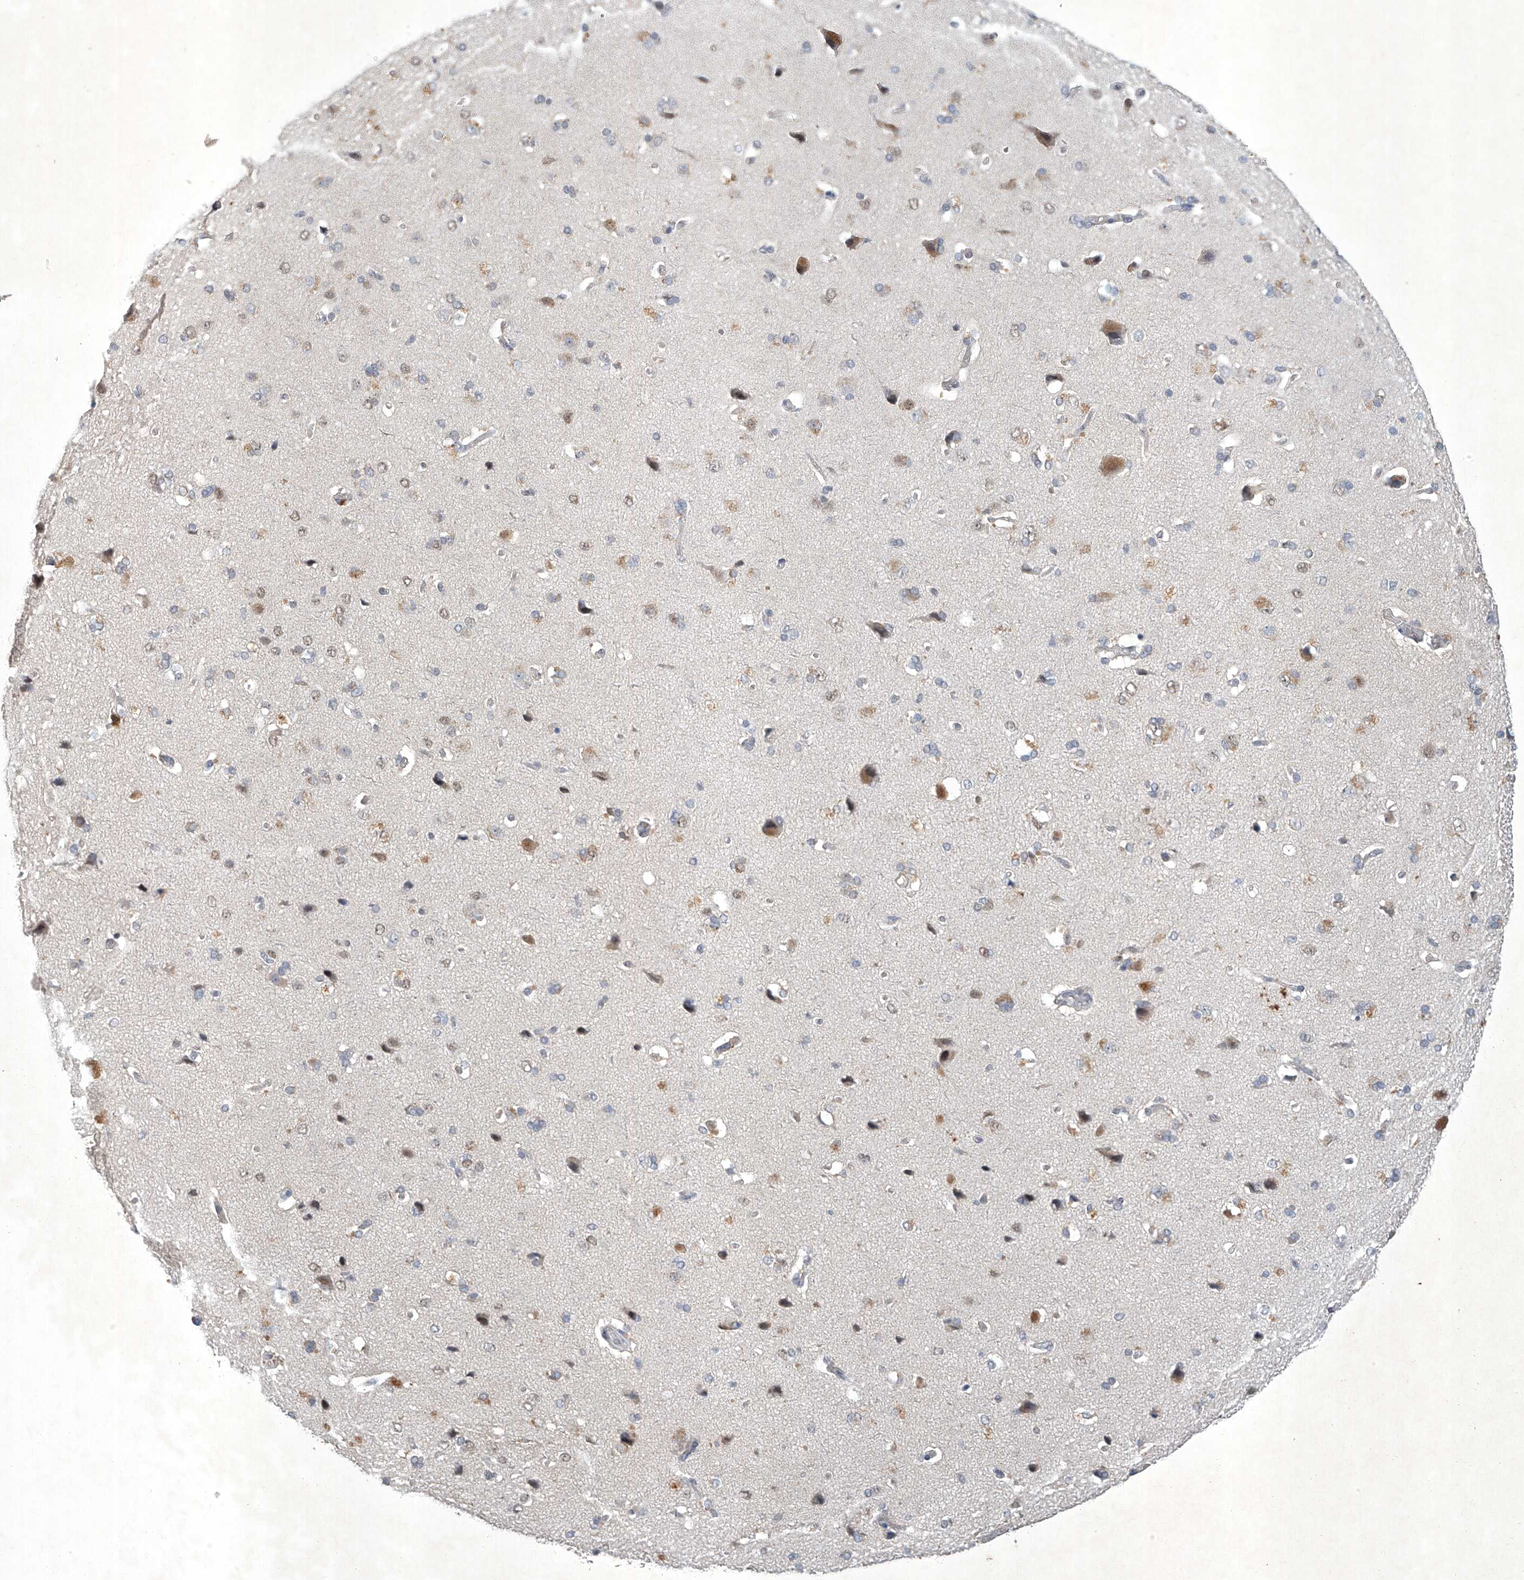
{"staining": {"intensity": "weak", "quantity": ">75%", "location": "cytoplasmic/membranous"}, "tissue": "cerebral cortex", "cell_type": "Endothelial cells", "image_type": "normal", "snomed": [{"axis": "morphology", "description": "Normal tissue, NOS"}, {"axis": "topography", "description": "Cerebral cortex"}], "caption": "Cerebral cortex stained for a protein exhibits weak cytoplasmic/membranous positivity in endothelial cells. (brown staining indicates protein expression, while blue staining denotes nuclei).", "gene": "TAF8", "patient": {"sex": "male", "age": 62}}